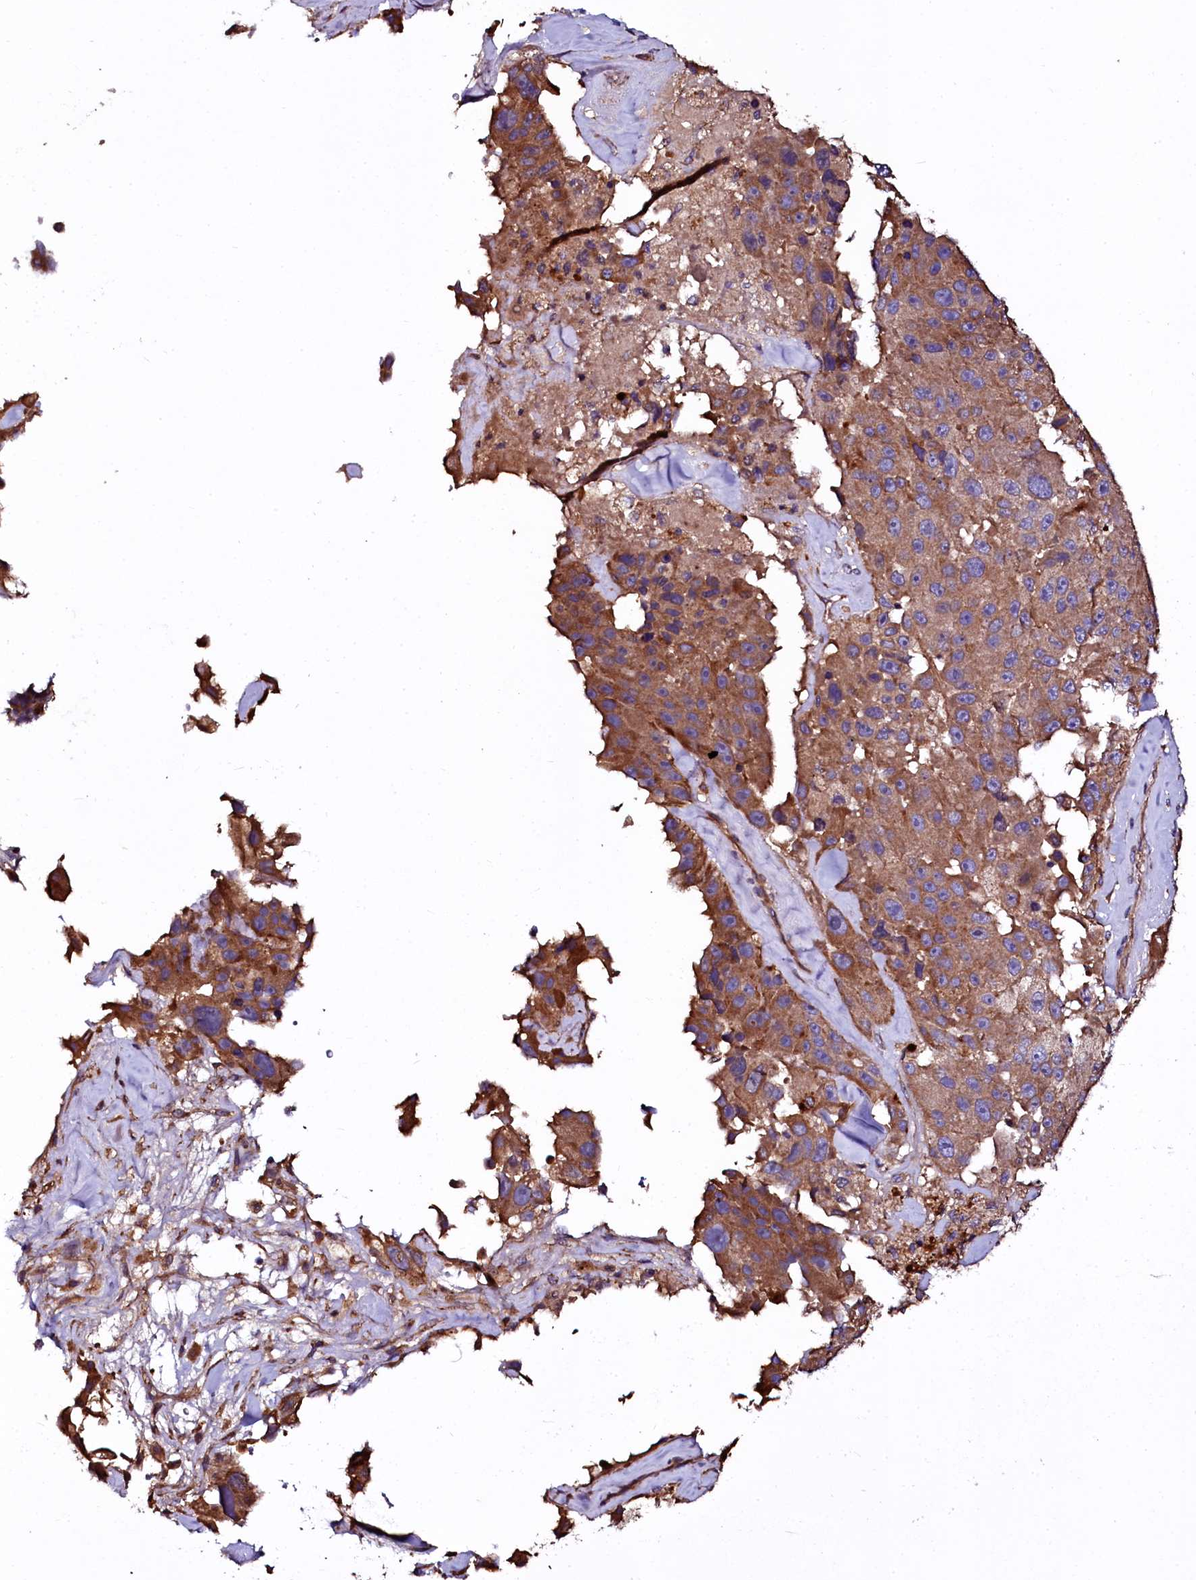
{"staining": {"intensity": "moderate", "quantity": ">75%", "location": "cytoplasmic/membranous"}, "tissue": "melanoma", "cell_type": "Tumor cells", "image_type": "cancer", "snomed": [{"axis": "morphology", "description": "Malignant melanoma, Metastatic site"}, {"axis": "topography", "description": "Lymph node"}], "caption": "Human melanoma stained with a brown dye reveals moderate cytoplasmic/membranous positive staining in approximately >75% of tumor cells.", "gene": "APPL2", "patient": {"sex": "male", "age": 62}}